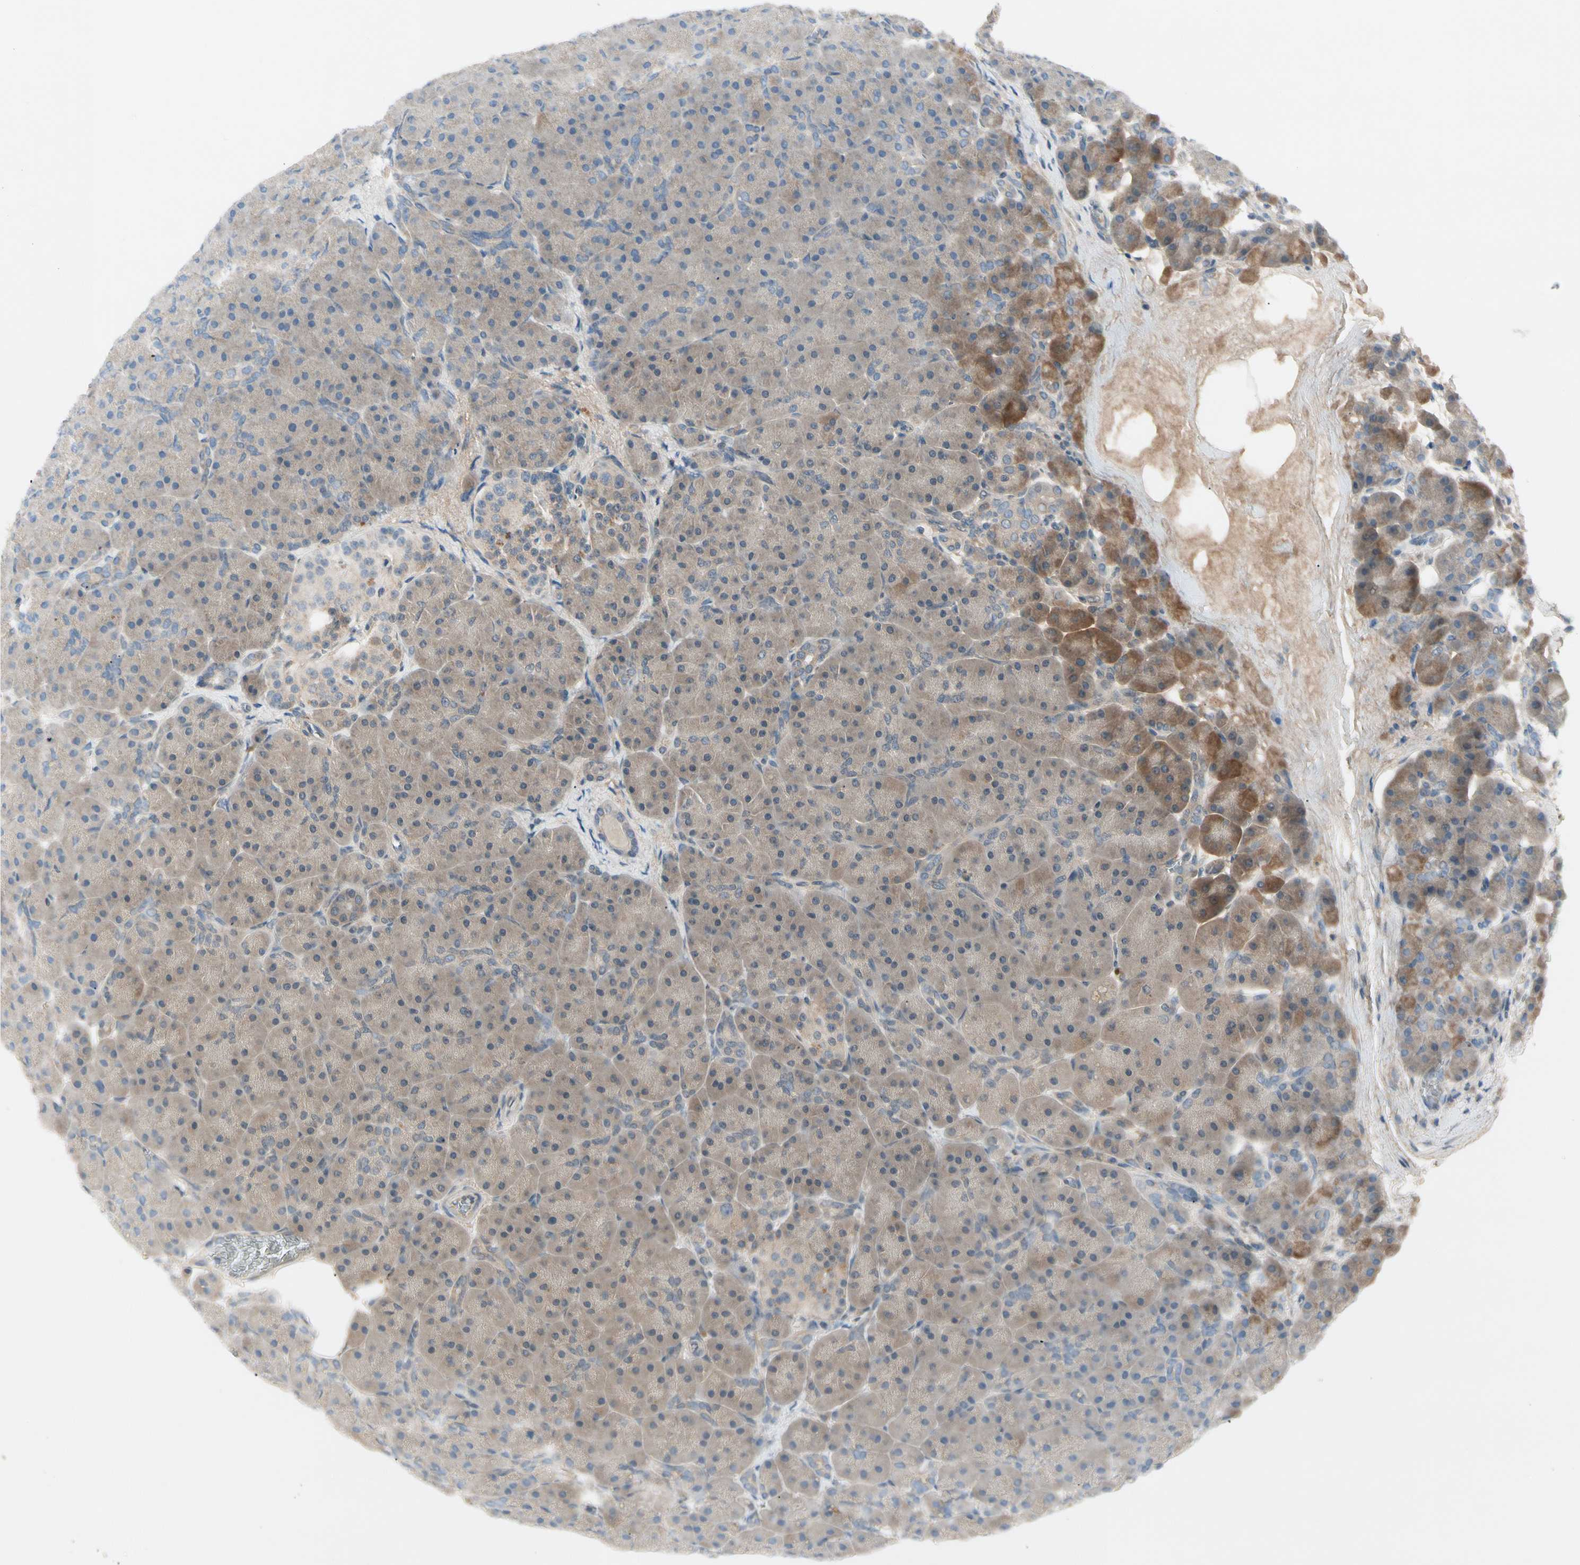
{"staining": {"intensity": "weak", "quantity": "25%-75%", "location": "cytoplasmic/membranous"}, "tissue": "pancreas", "cell_type": "Exocrine glandular cells", "image_type": "normal", "snomed": [{"axis": "morphology", "description": "Normal tissue, NOS"}, {"axis": "topography", "description": "Pancreas"}], "caption": "Immunohistochemical staining of unremarkable pancreas demonstrates weak cytoplasmic/membranous protein staining in approximately 25%-75% of exocrine glandular cells.", "gene": "CCL4", "patient": {"sex": "male", "age": 66}}